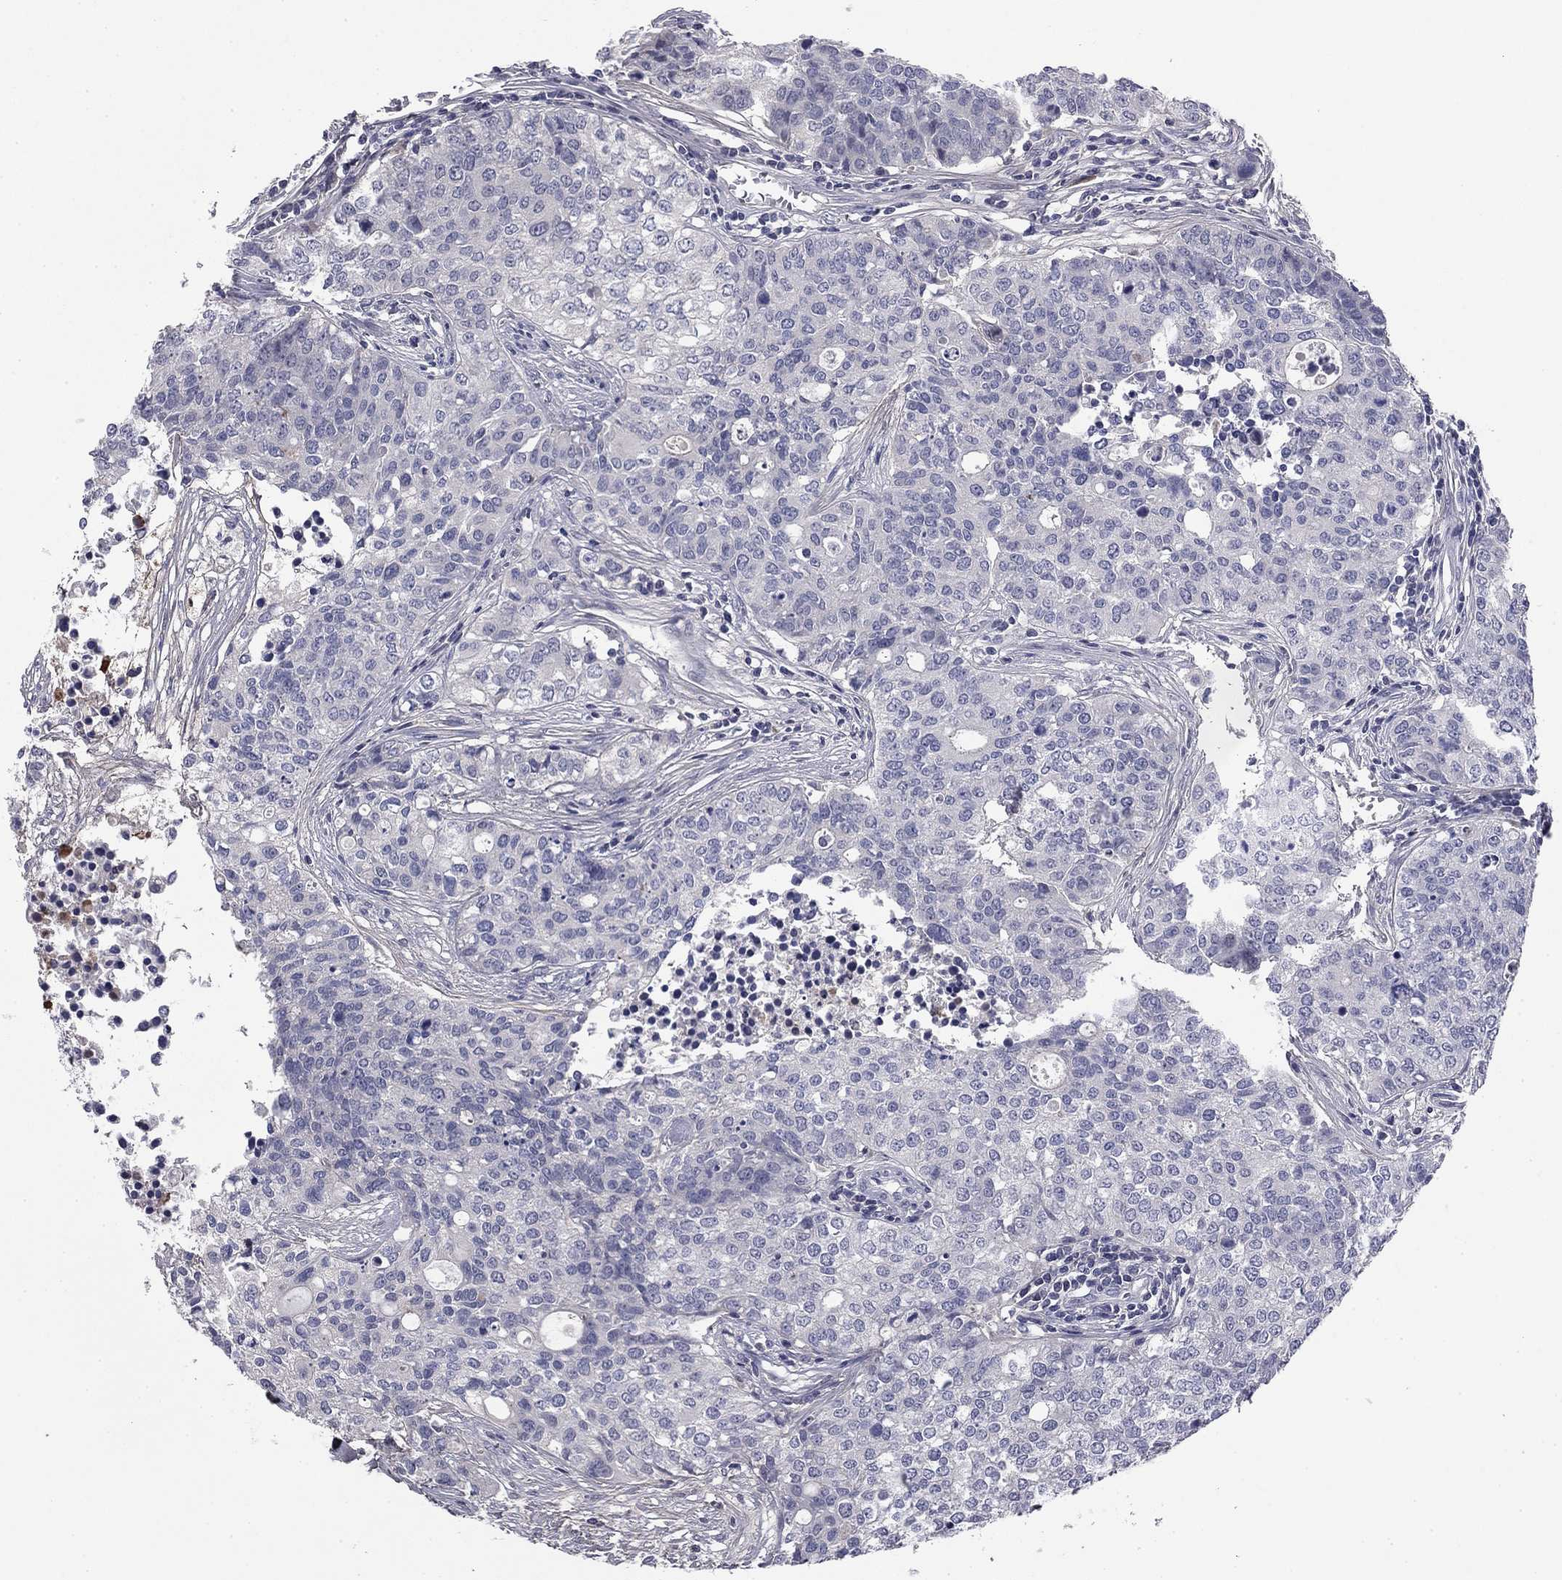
{"staining": {"intensity": "negative", "quantity": "none", "location": "none"}, "tissue": "carcinoid", "cell_type": "Tumor cells", "image_type": "cancer", "snomed": [{"axis": "morphology", "description": "Carcinoid, malignant, NOS"}, {"axis": "topography", "description": "Colon"}], "caption": "A high-resolution micrograph shows immunohistochemistry (IHC) staining of carcinoid (malignant), which demonstrates no significant positivity in tumor cells.", "gene": "COL2A1", "patient": {"sex": "male", "age": 81}}